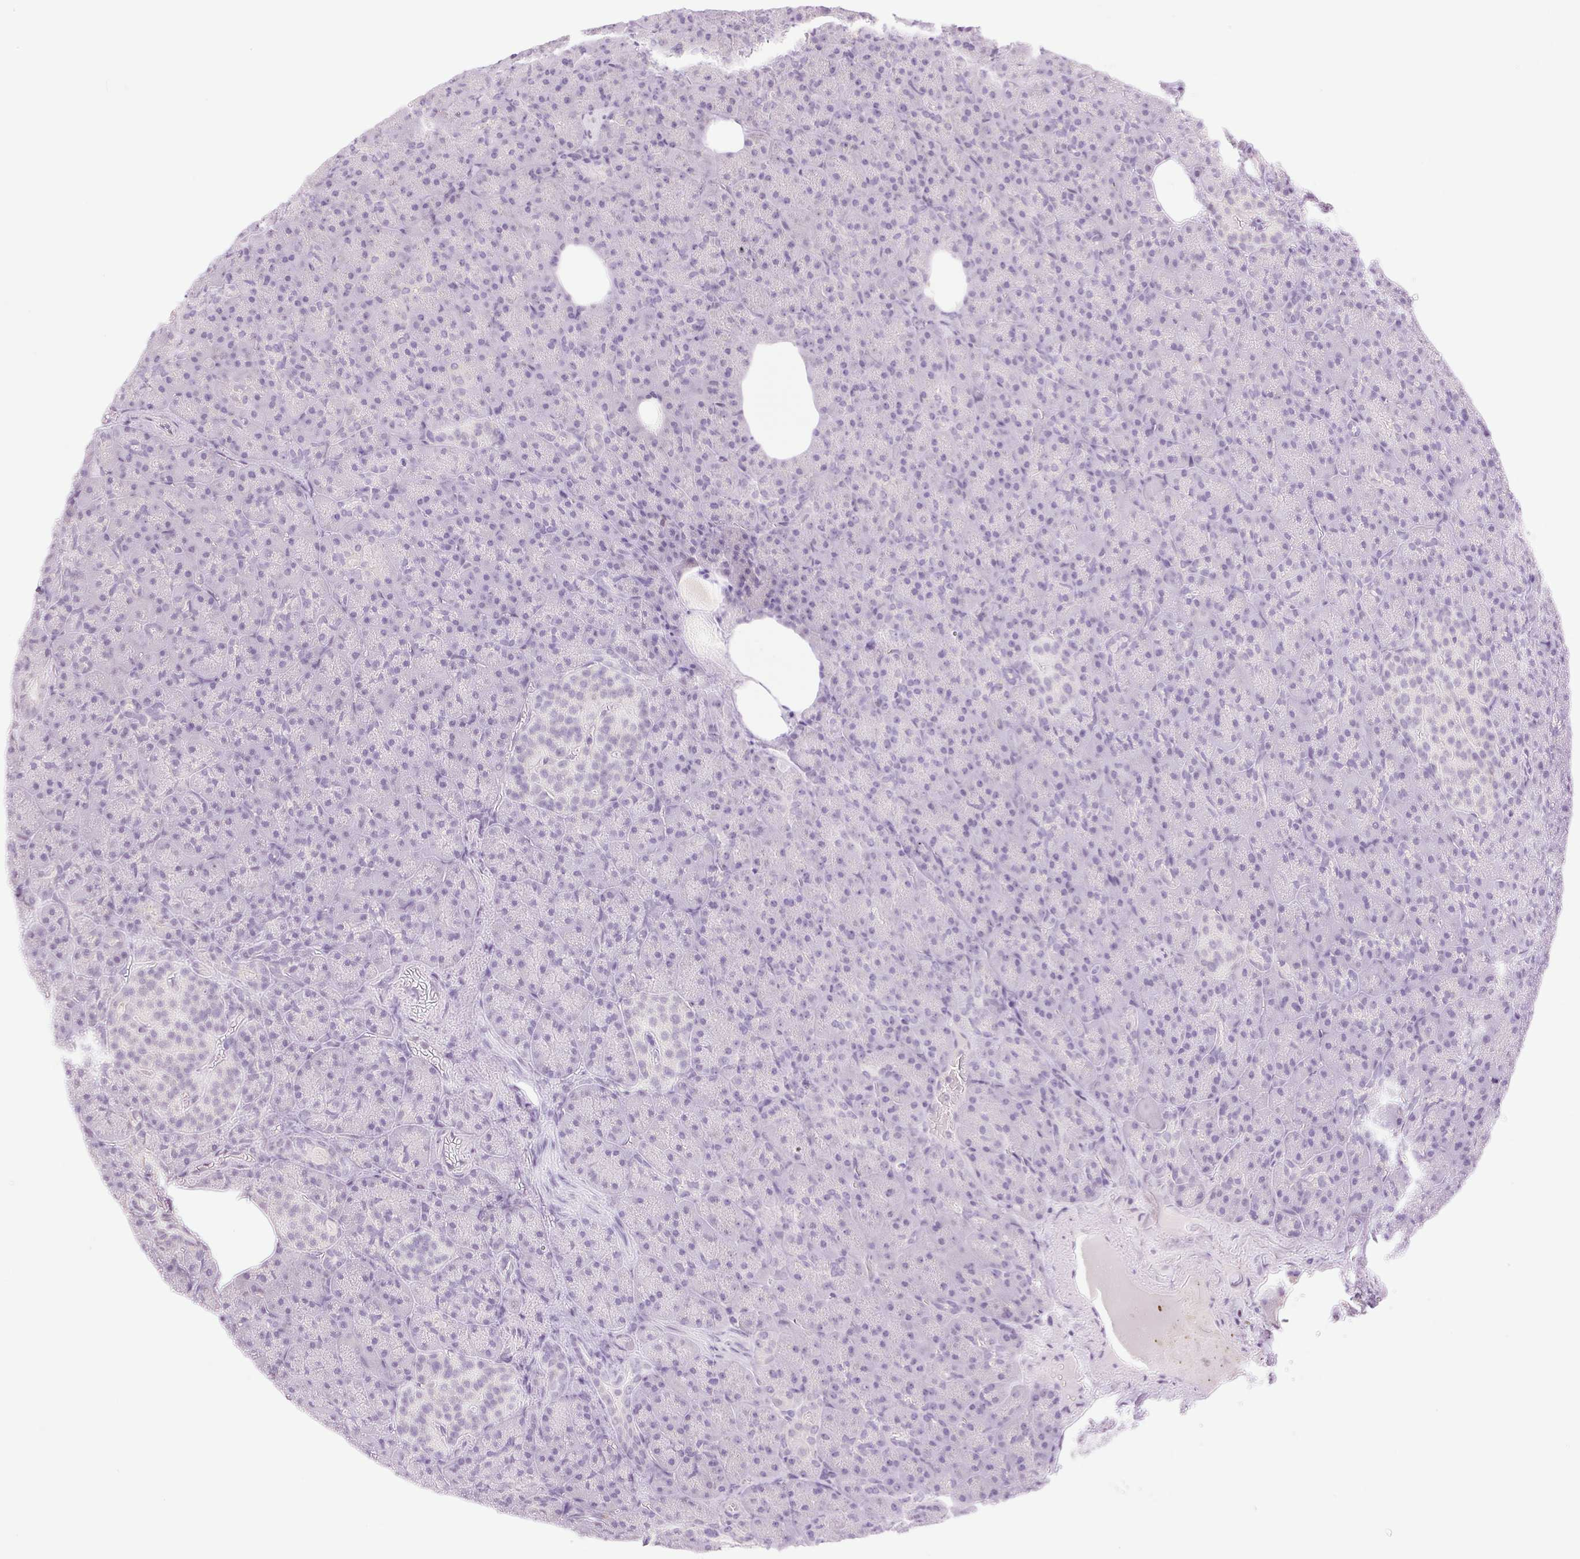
{"staining": {"intensity": "negative", "quantity": "none", "location": "none"}, "tissue": "pancreas", "cell_type": "Exocrine glandular cells", "image_type": "normal", "snomed": [{"axis": "morphology", "description": "Normal tissue, NOS"}, {"axis": "topography", "description": "Pancreas"}], "caption": "High magnification brightfield microscopy of normal pancreas stained with DAB (brown) and counterstained with hematoxylin (blue): exocrine glandular cells show no significant expression.", "gene": "TBX15", "patient": {"sex": "female", "age": 74}}